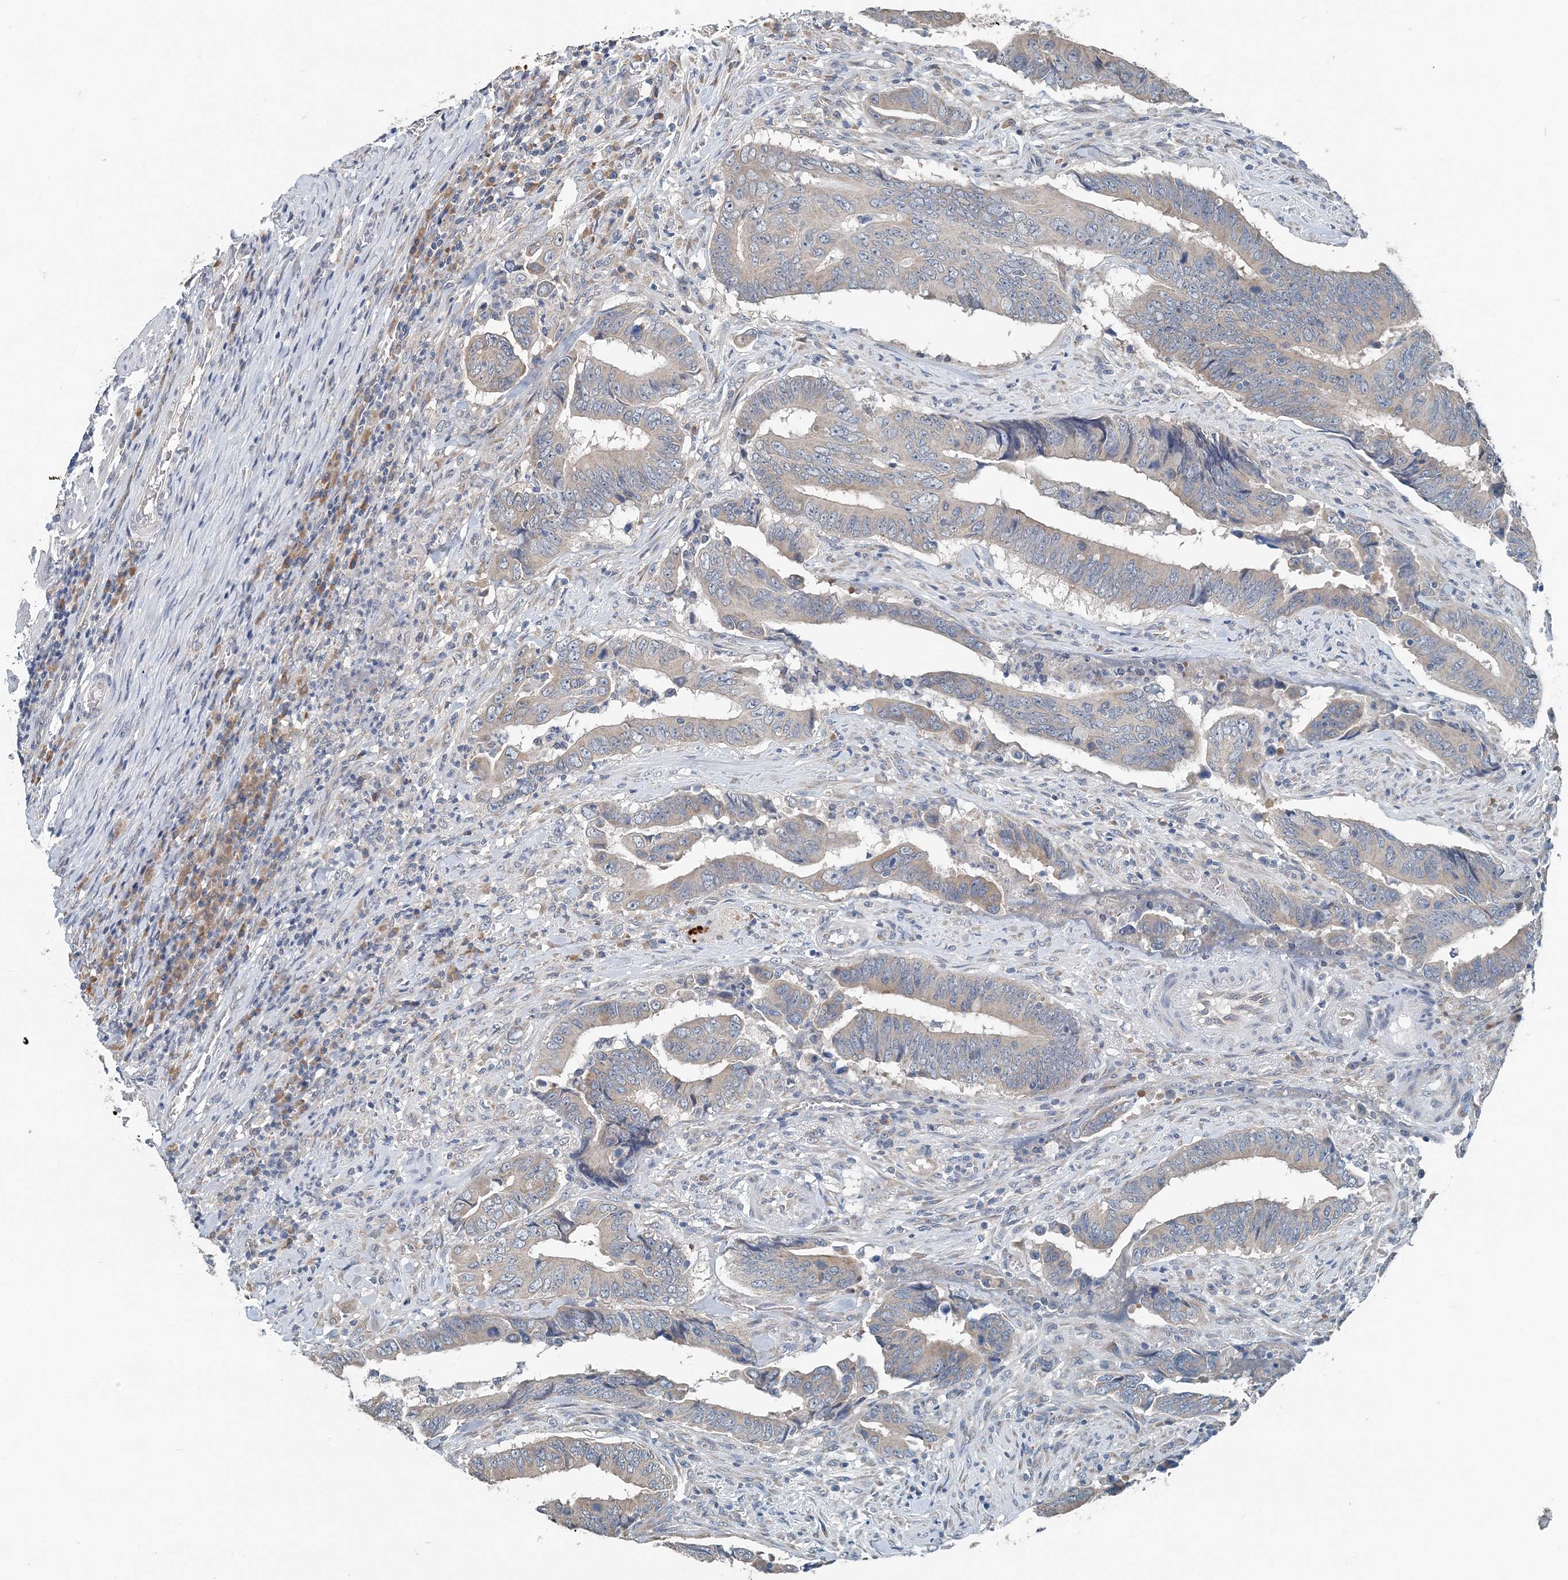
{"staining": {"intensity": "negative", "quantity": "none", "location": "none"}, "tissue": "colorectal cancer", "cell_type": "Tumor cells", "image_type": "cancer", "snomed": [{"axis": "morphology", "description": "Normal tissue, NOS"}, {"axis": "morphology", "description": "Adenocarcinoma, NOS"}, {"axis": "topography", "description": "Colon"}], "caption": "Tumor cells are negative for protein expression in human colorectal cancer.", "gene": "EEF1A2", "patient": {"sex": "male", "age": 56}}